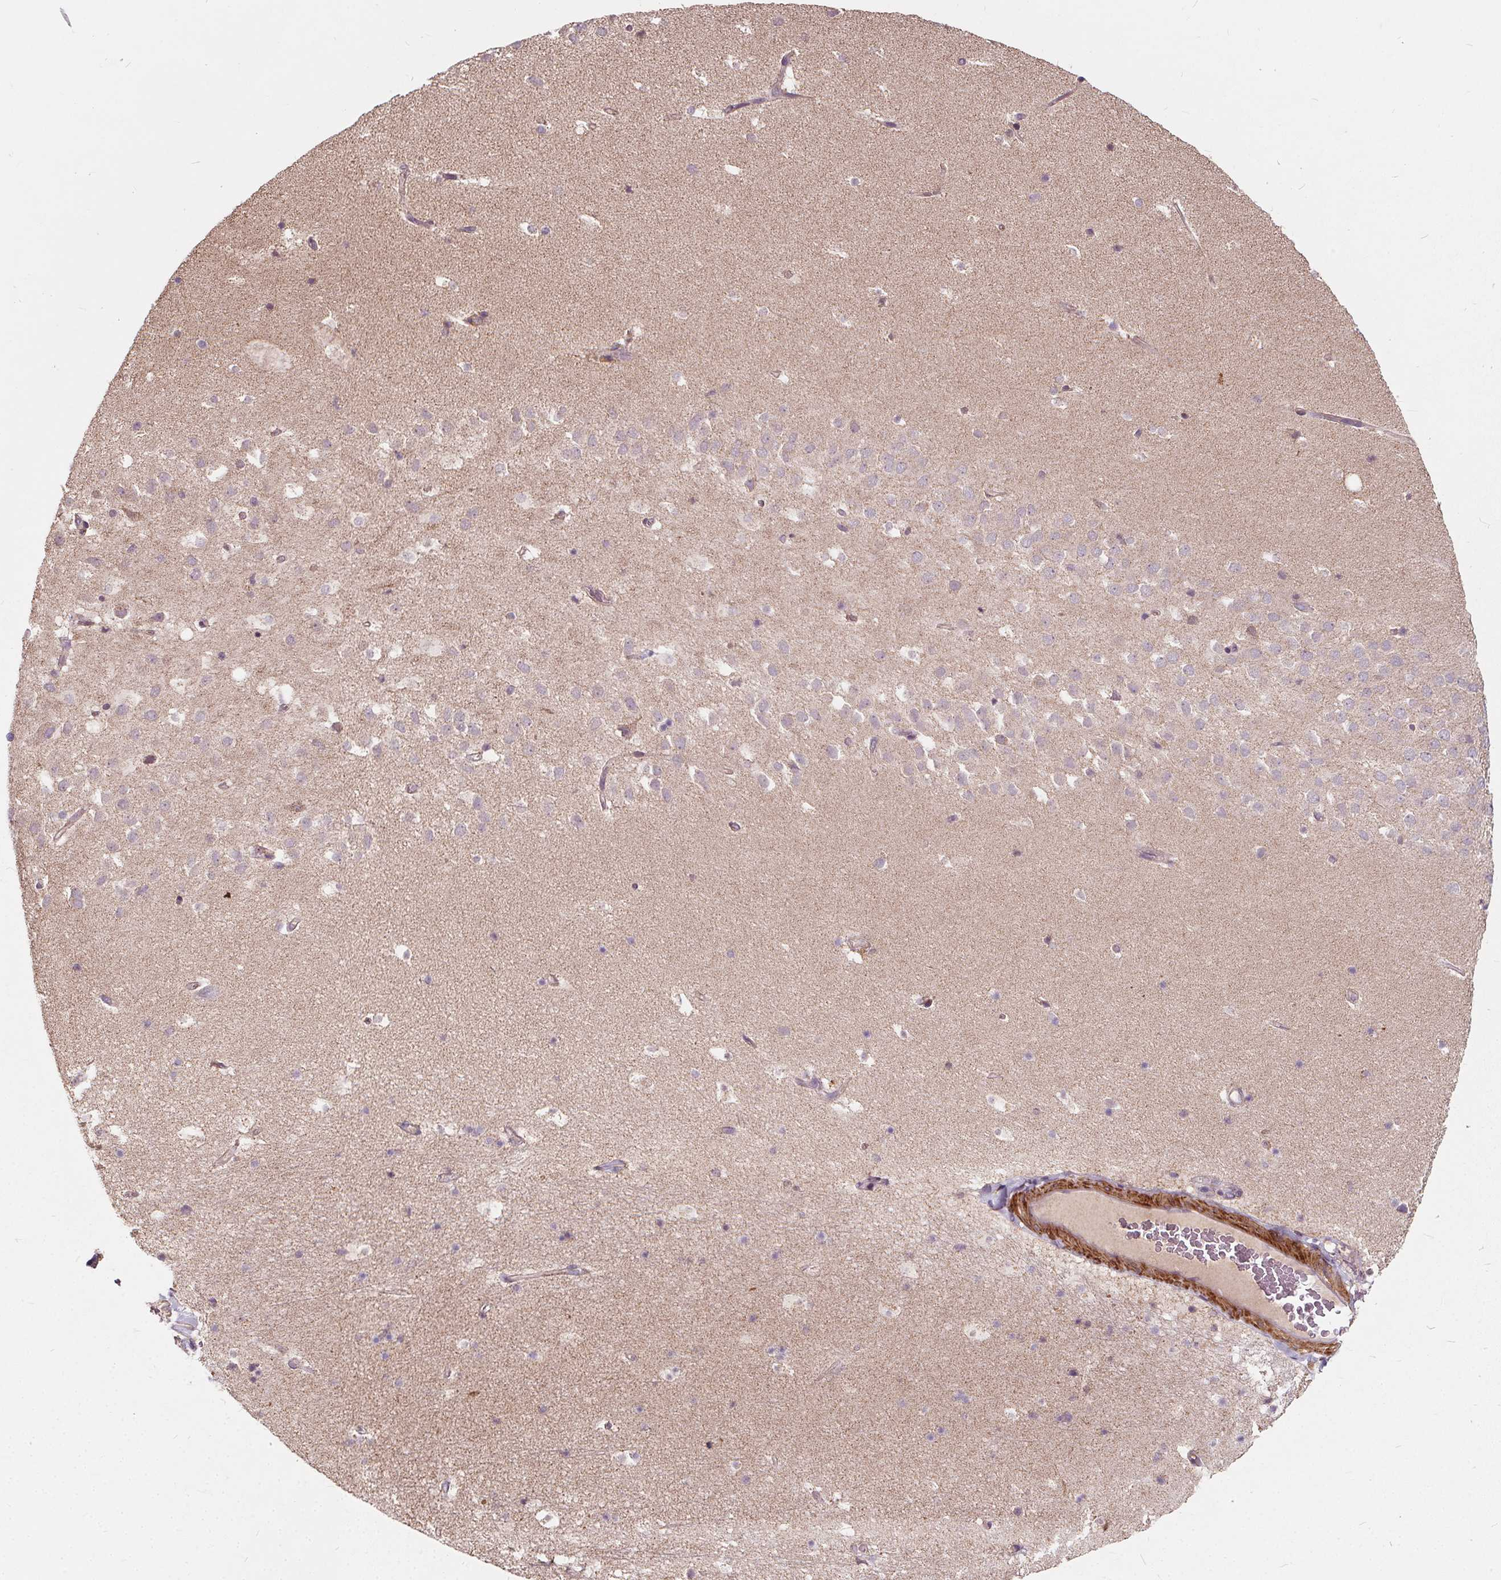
{"staining": {"intensity": "negative", "quantity": "none", "location": "none"}, "tissue": "hippocampus", "cell_type": "Glial cells", "image_type": "normal", "snomed": [{"axis": "morphology", "description": "Normal tissue, NOS"}, {"axis": "topography", "description": "Hippocampus"}], "caption": "A micrograph of hippocampus stained for a protein reveals no brown staining in glial cells.", "gene": "ORAI2", "patient": {"sex": "male", "age": 26}}